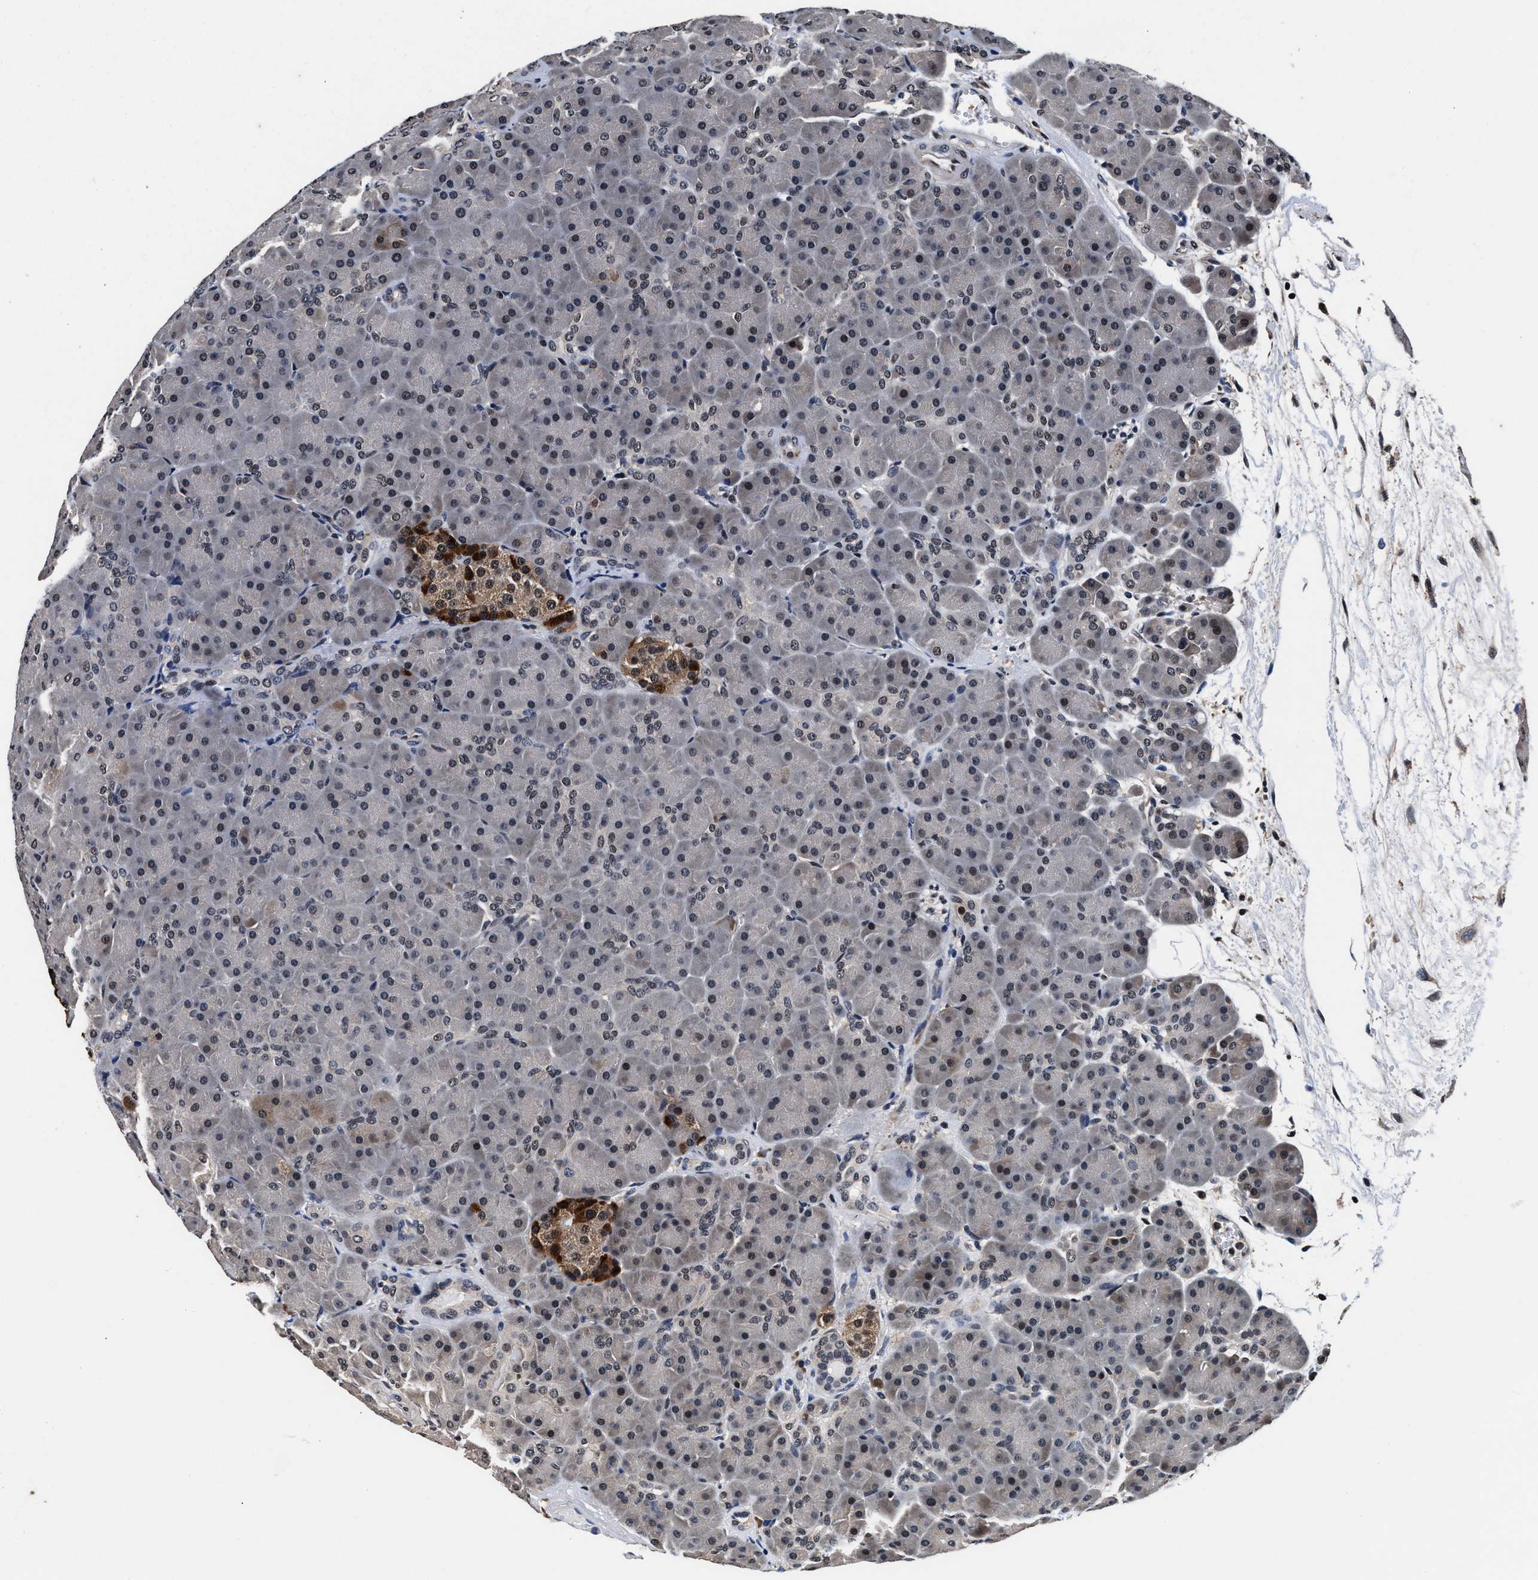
{"staining": {"intensity": "weak", "quantity": "25%-75%", "location": "nuclear"}, "tissue": "pancreas", "cell_type": "Exocrine glandular cells", "image_type": "normal", "snomed": [{"axis": "morphology", "description": "Normal tissue, NOS"}, {"axis": "topography", "description": "Pancreas"}], "caption": "Pancreas was stained to show a protein in brown. There is low levels of weak nuclear expression in about 25%-75% of exocrine glandular cells.", "gene": "USP16", "patient": {"sex": "male", "age": 66}}